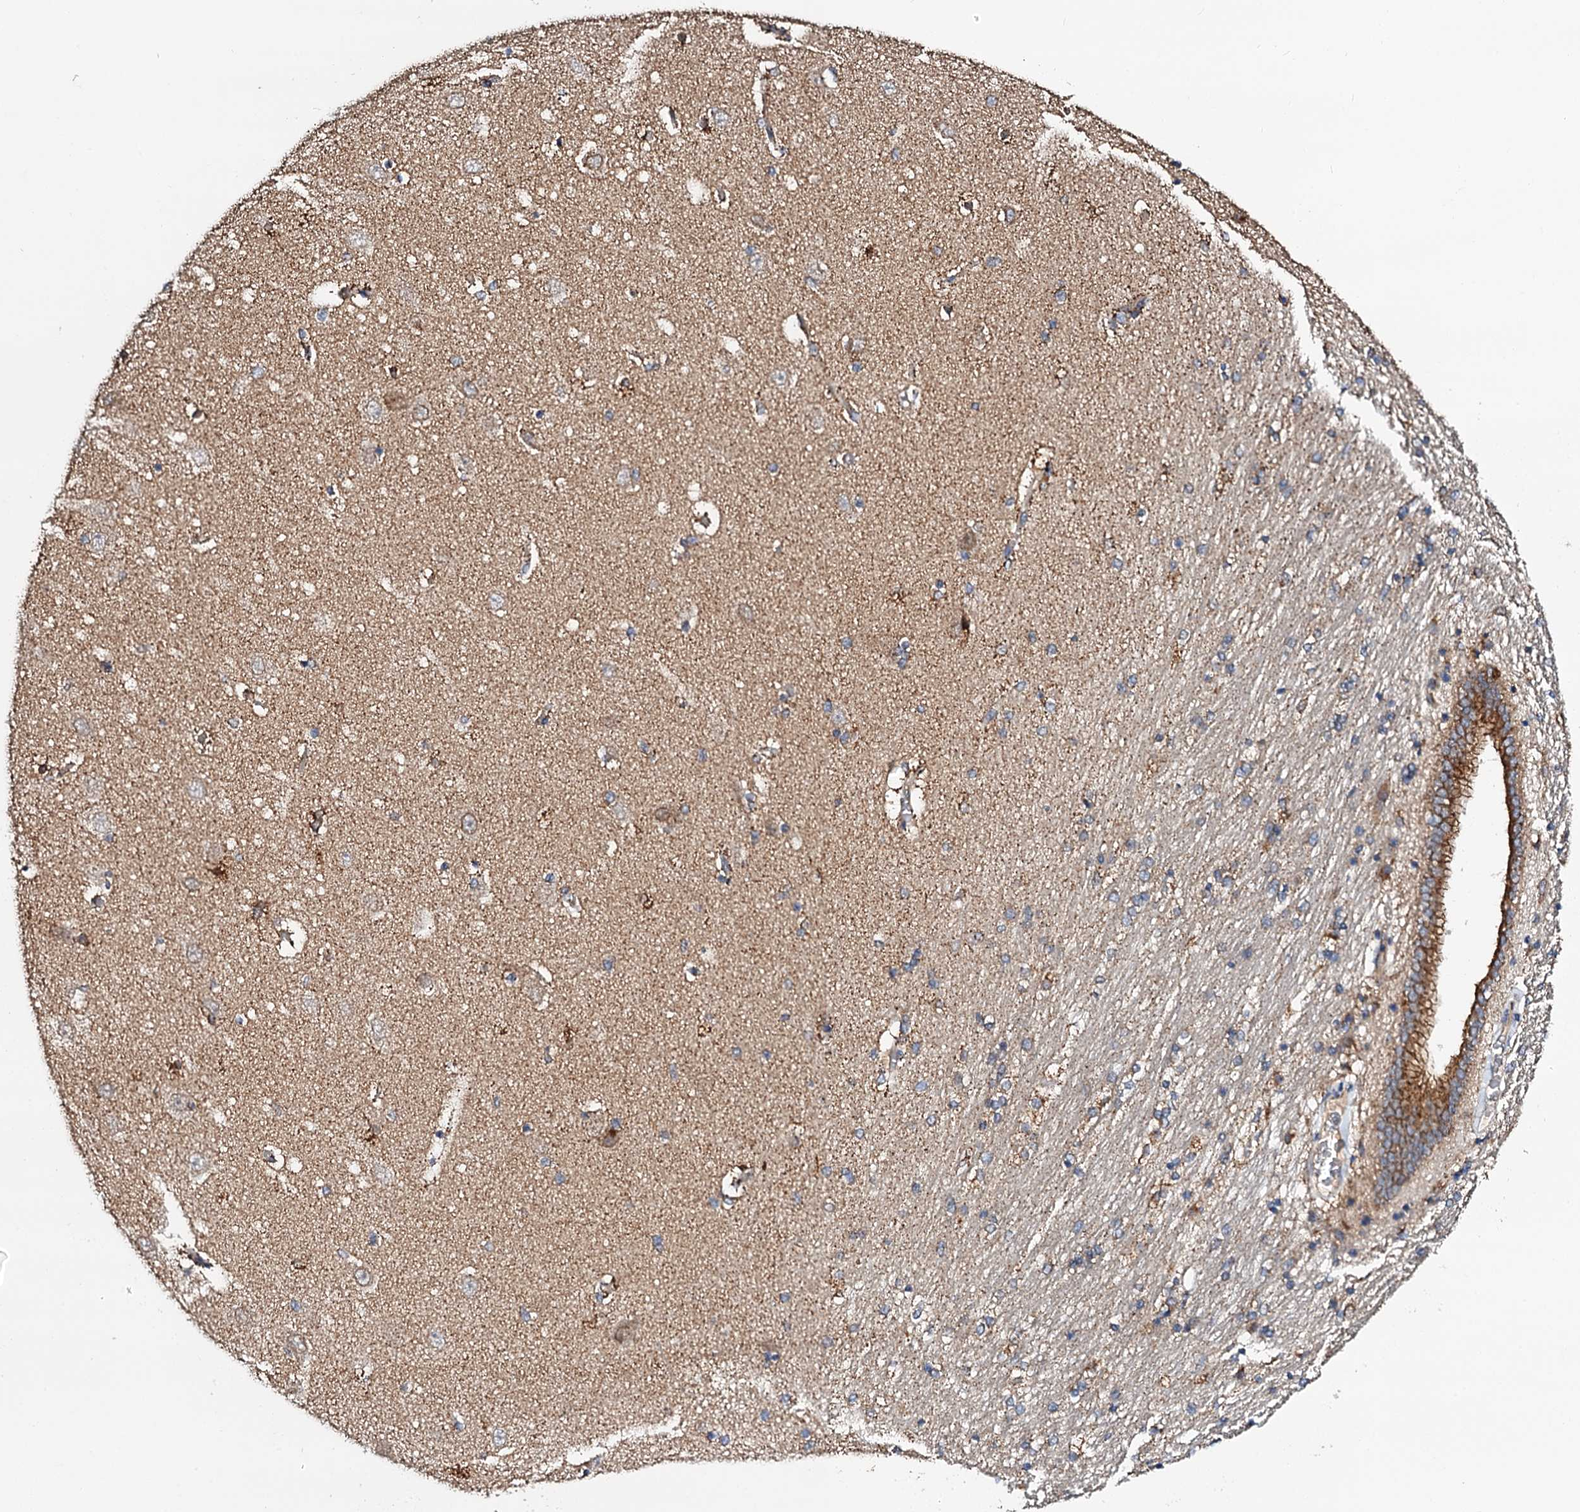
{"staining": {"intensity": "weak", "quantity": "<25%", "location": "cytoplasmic/membranous"}, "tissue": "hippocampus", "cell_type": "Glial cells", "image_type": "normal", "snomed": [{"axis": "morphology", "description": "Normal tissue, NOS"}, {"axis": "topography", "description": "Hippocampus"}], "caption": "Immunohistochemical staining of normal hippocampus displays no significant expression in glial cells. (DAB (3,3'-diaminobenzidine) immunohistochemistry, high magnification).", "gene": "UBE3C", "patient": {"sex": "female", "age": 54}}